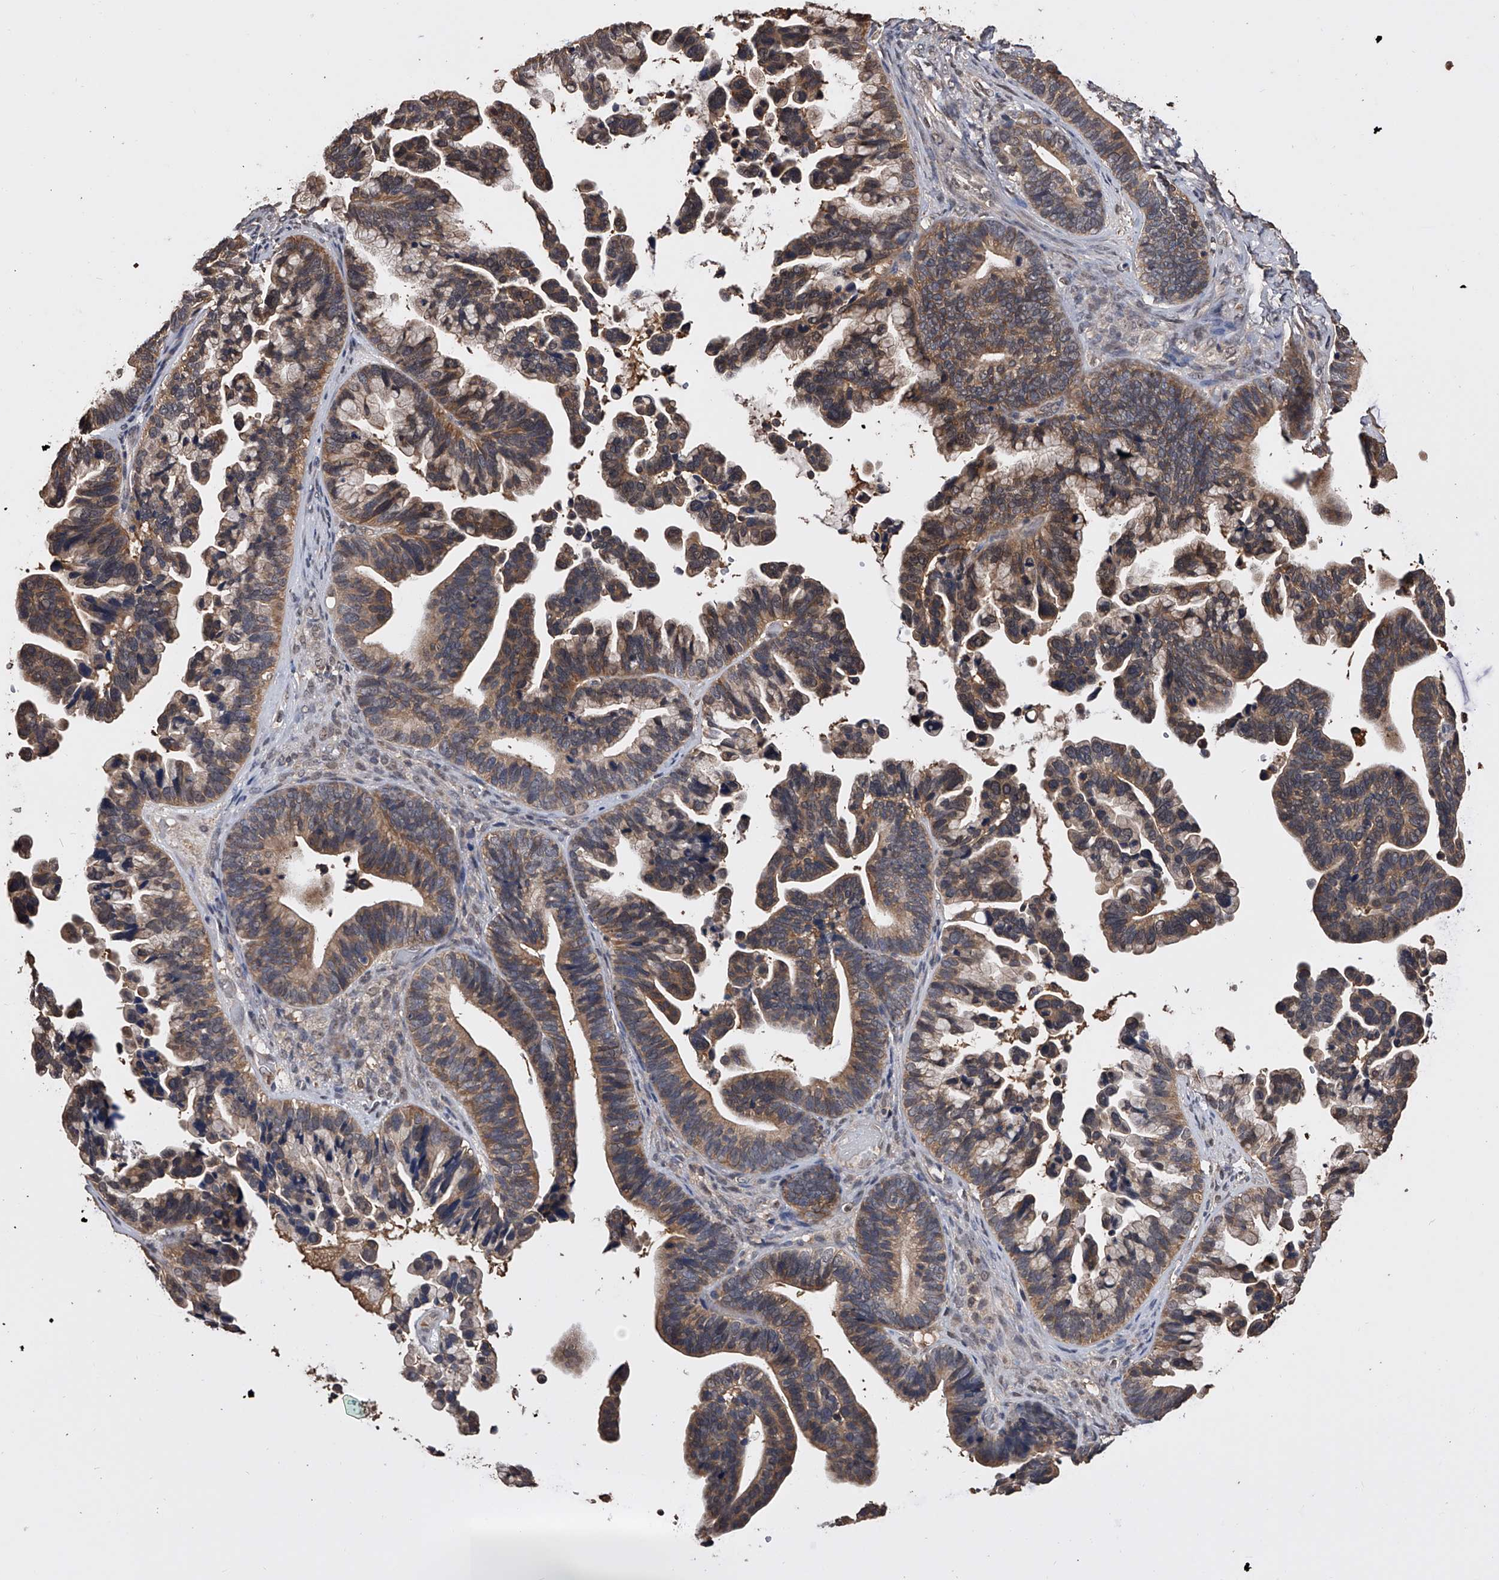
{"staining": {"intensity": "moderate", "quantity": ">75%", "location": "cytoplasmic/membranous"}, "tissue": "ovarian cancer", "cell_type": "Tumor cells", "image_type": "cancer", "snomed": [{"axis": "morphology", "description": "Cystadenocarcinoma, serous, NOS"}, {"axis": "topography", "description": "Ovary"}], "caption": "Tumor cells show medium levels of moderate cytoplasmic/membranous positivity in about >75% of cells in human ovarian serous cystadenocarcinoma. (brown staining indicates protein expression, while blue staining denotes nuclei).", "gene": "EFCAB7", "patient": {"sex": "female", "age": 56}}